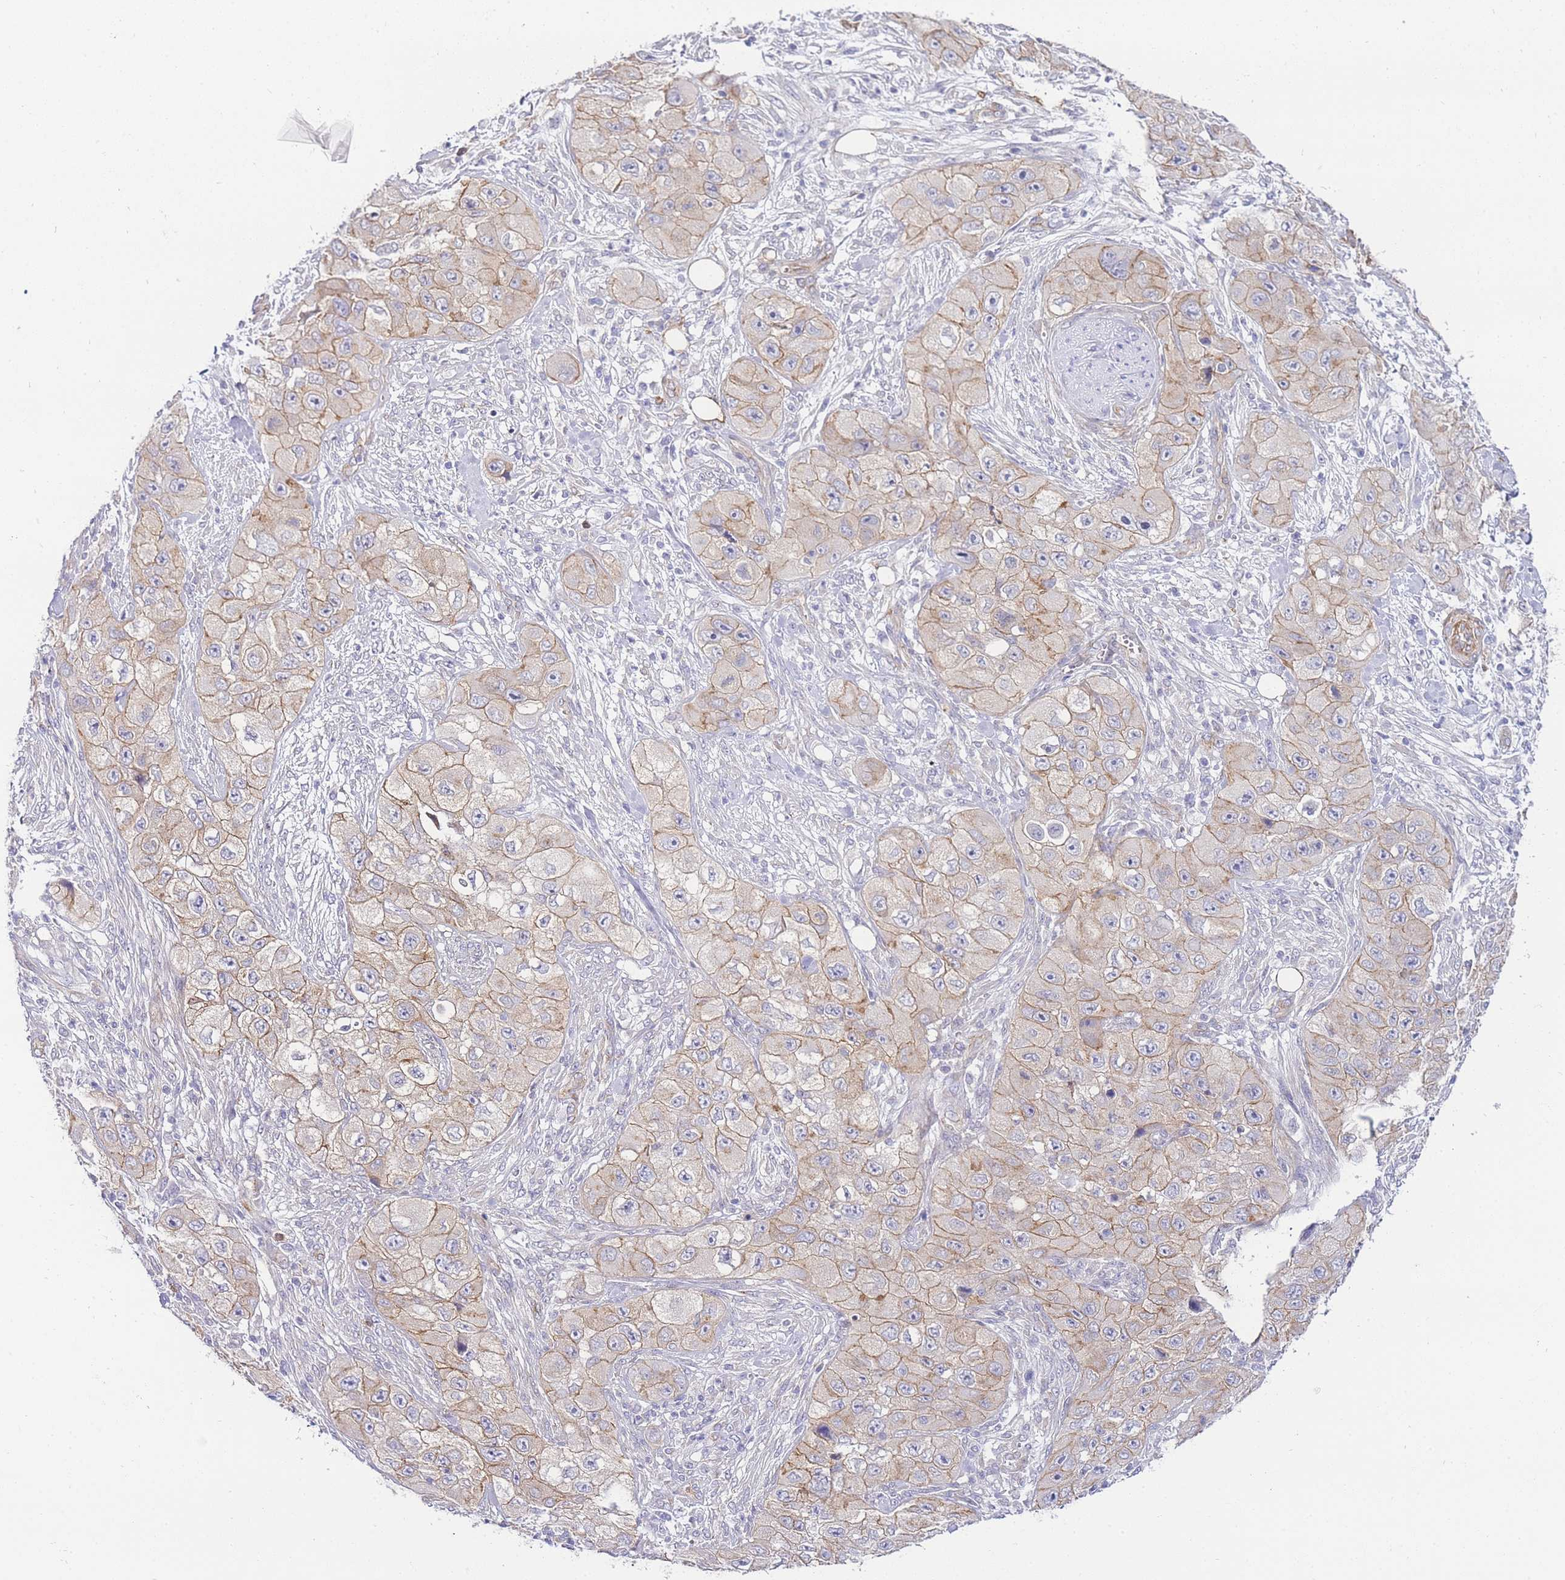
{"staining": {"intensity": "weak", "quantity": ">75%", "location": "cytoplasmic/membranous"}, "tissue": "skin cancer", "cell_type": "Tumor cells", "image_type": "cancer", "snomed": [{"axis": "morphology", "description": "Squamous cell carcinoma, NOS"}, {"axis": "topography", "description": "Skin"}, {"axis": "topography", "description": "Subcutis"}], "caption": "A brown stain highlights weak cytoplasmic/membranous staining of a protein in squamous cell carcinoma (skin) tumor cells. The protein is shown in brown color, while the nuclei are stained blue.", "gene": "PDCD7", "patient": {"sex": "male", "age": 73}}